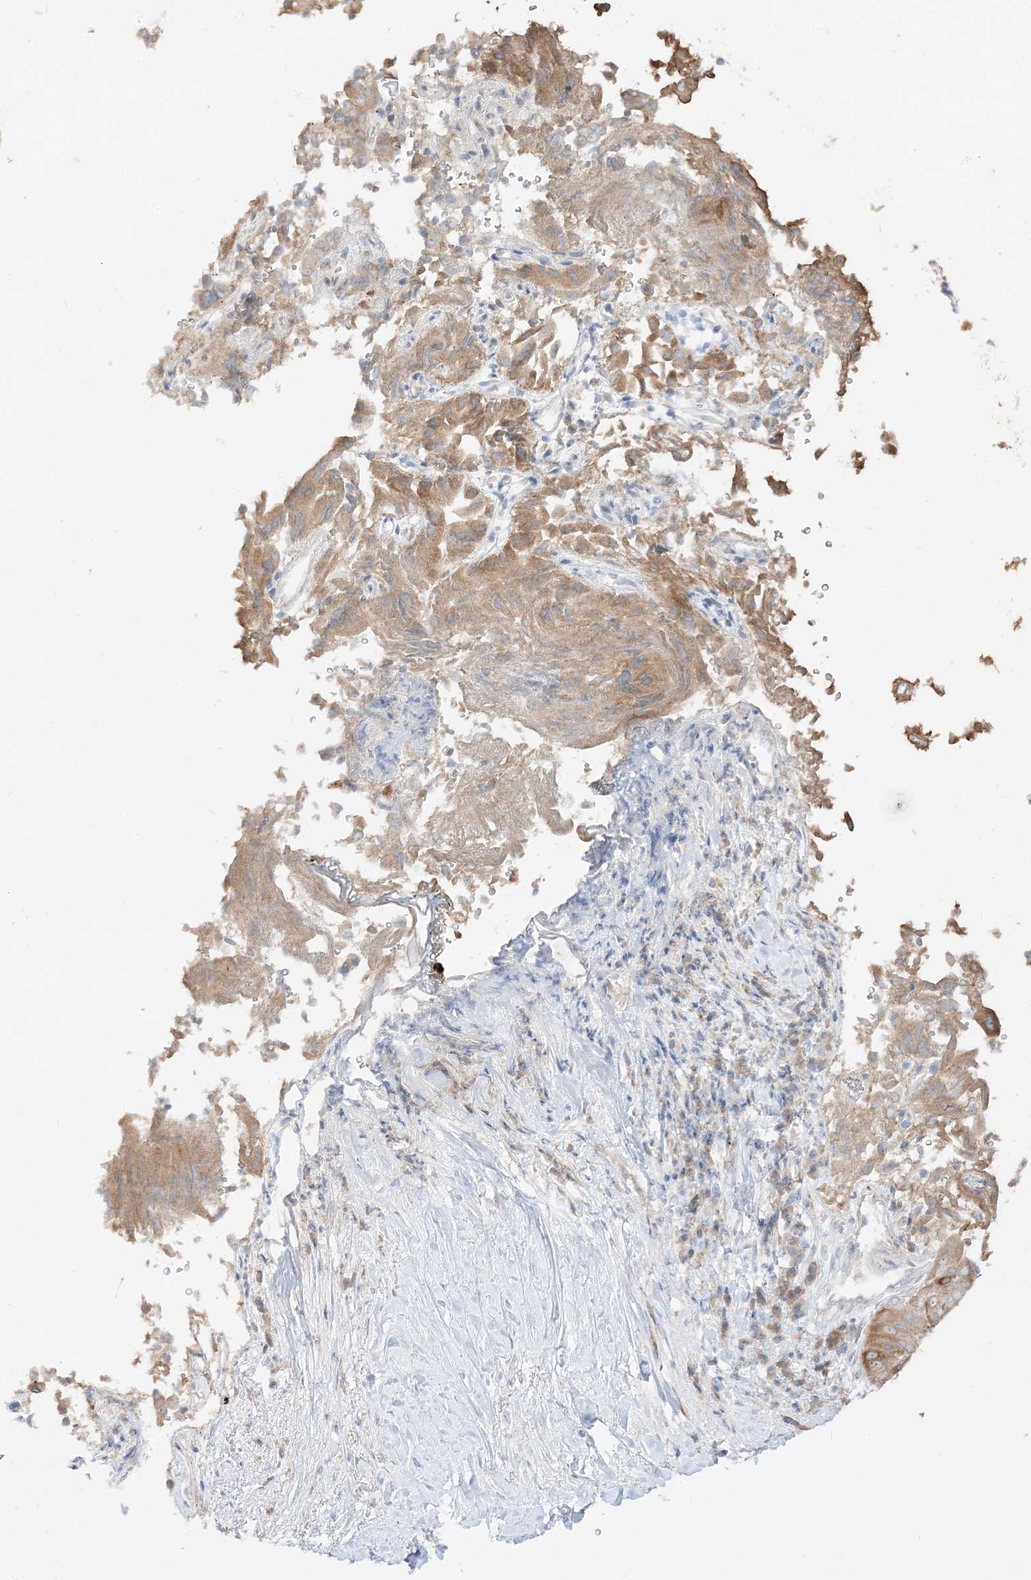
{"staining": {"intensity": "moderate", "quantity": "25%-75%", "location": "cytoplasmic/membranous"}, "tissue": "liver cancer", "cell_type": "Tumor cells", "image_type": "cancer", "snomed": [{"axis": "morphology", "description": "Cholangiocarcinoma"}, {"axis": "topography", "description": "Liver"}], "caption": "Immunohistochemistry of liver cancer (cholangiocarcinoma) reveals medium levels of moderate cytoplasmic/membranous staining in approximately 25%-75% of tumor cells.", "gene": "LOXL3", "patient": {"sex": "female", "age": 75}}